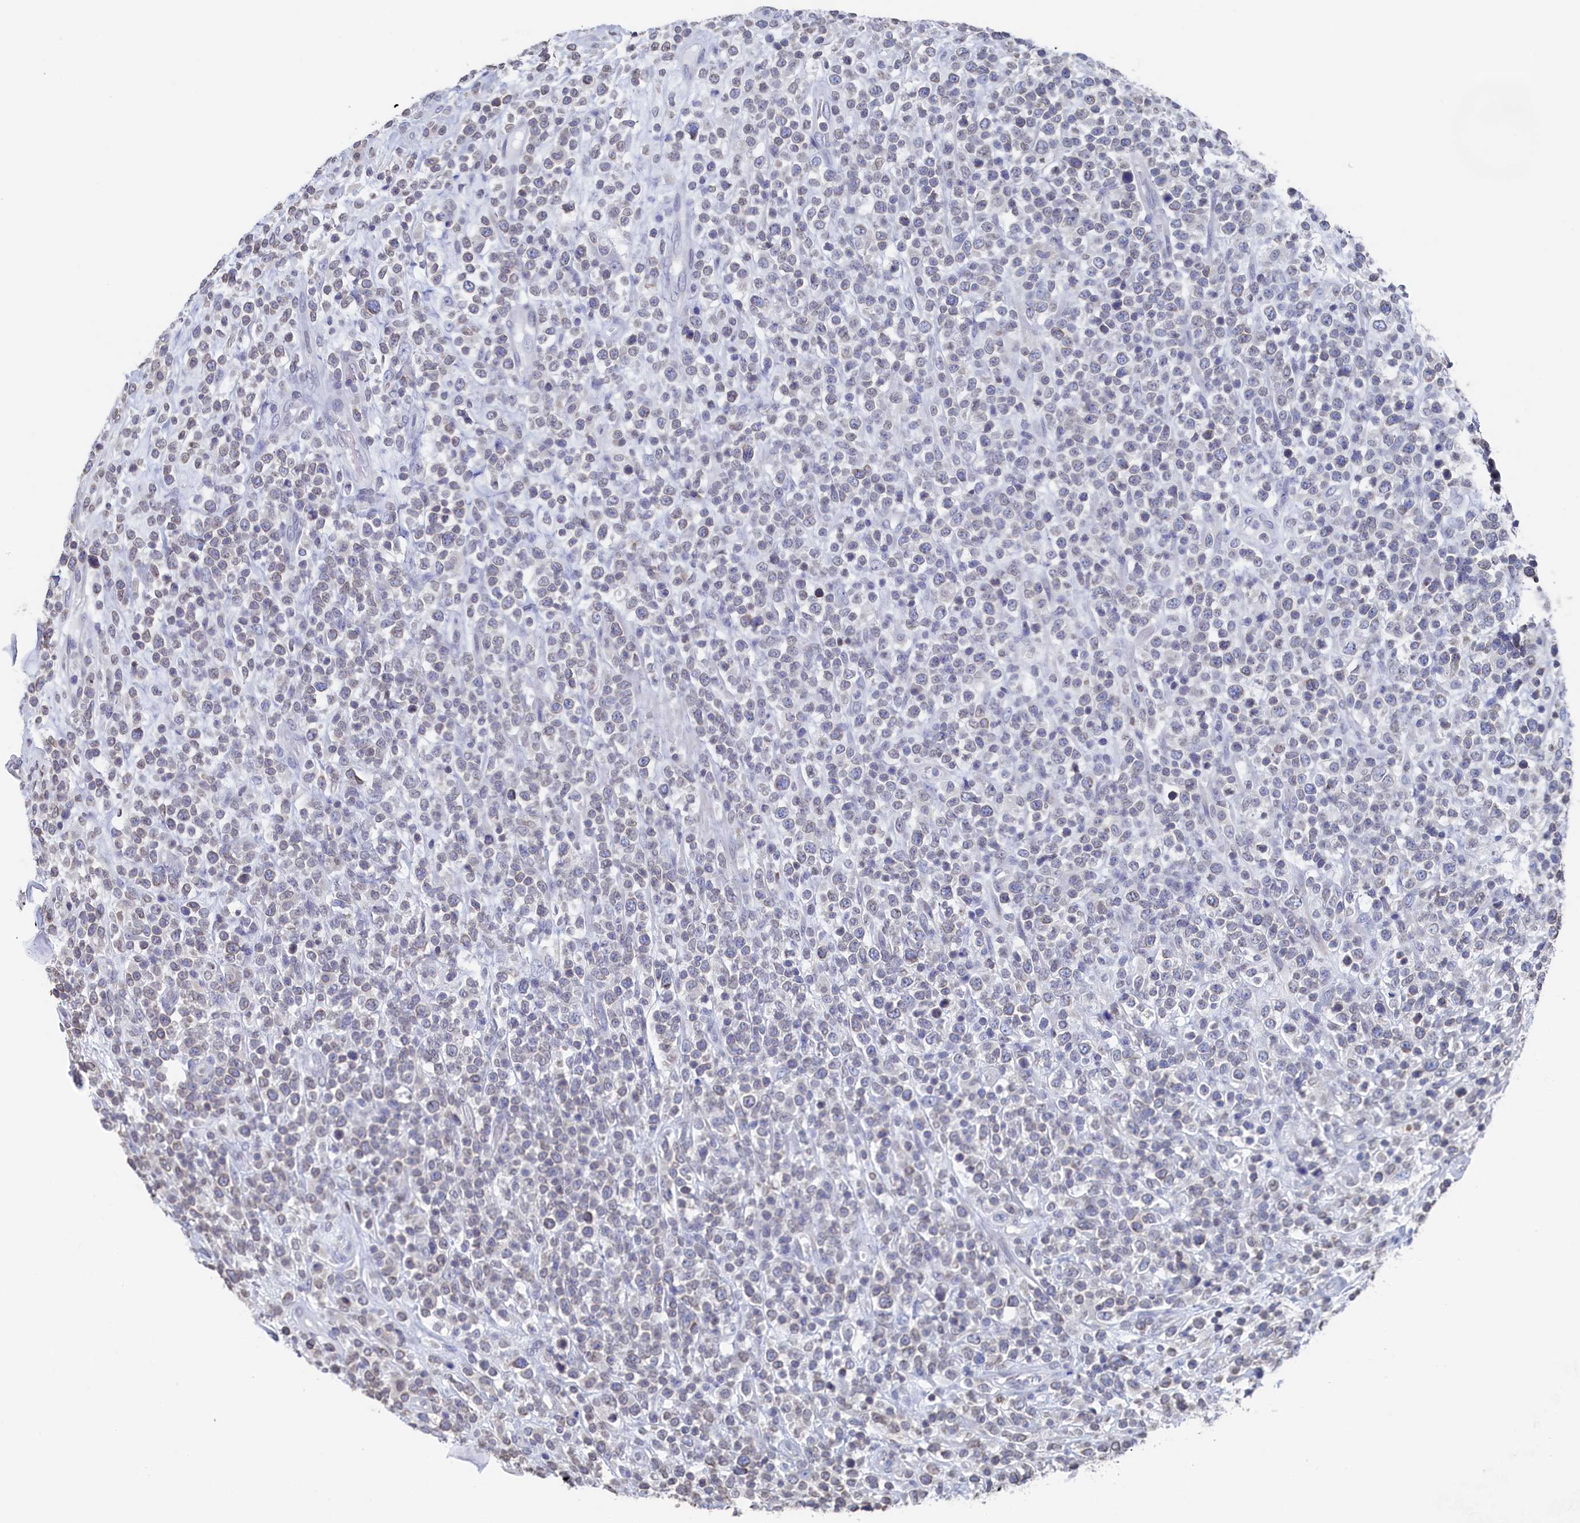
{"staining": {"intensity": "weak", "quantity": "<25%", "location": "nuclear"}, "tissue": "lymphoma", "cell_type": "Tumor cells", "image_type": "cancer", "snomed": [{"axis": "morphology", "description": "Malignant lymphoma, non-Hodgkin's type, High grade"}, {"axis": "topography", "description": "Colon"}], "caption": "Malignant lymphoma, non-Hodgkin's type (high-grade) was stained to show a protein in brown. There is no significant staining in tumor cells.", "gene": "C11orf54", "patient": {"sex": "female", "age": 53}}